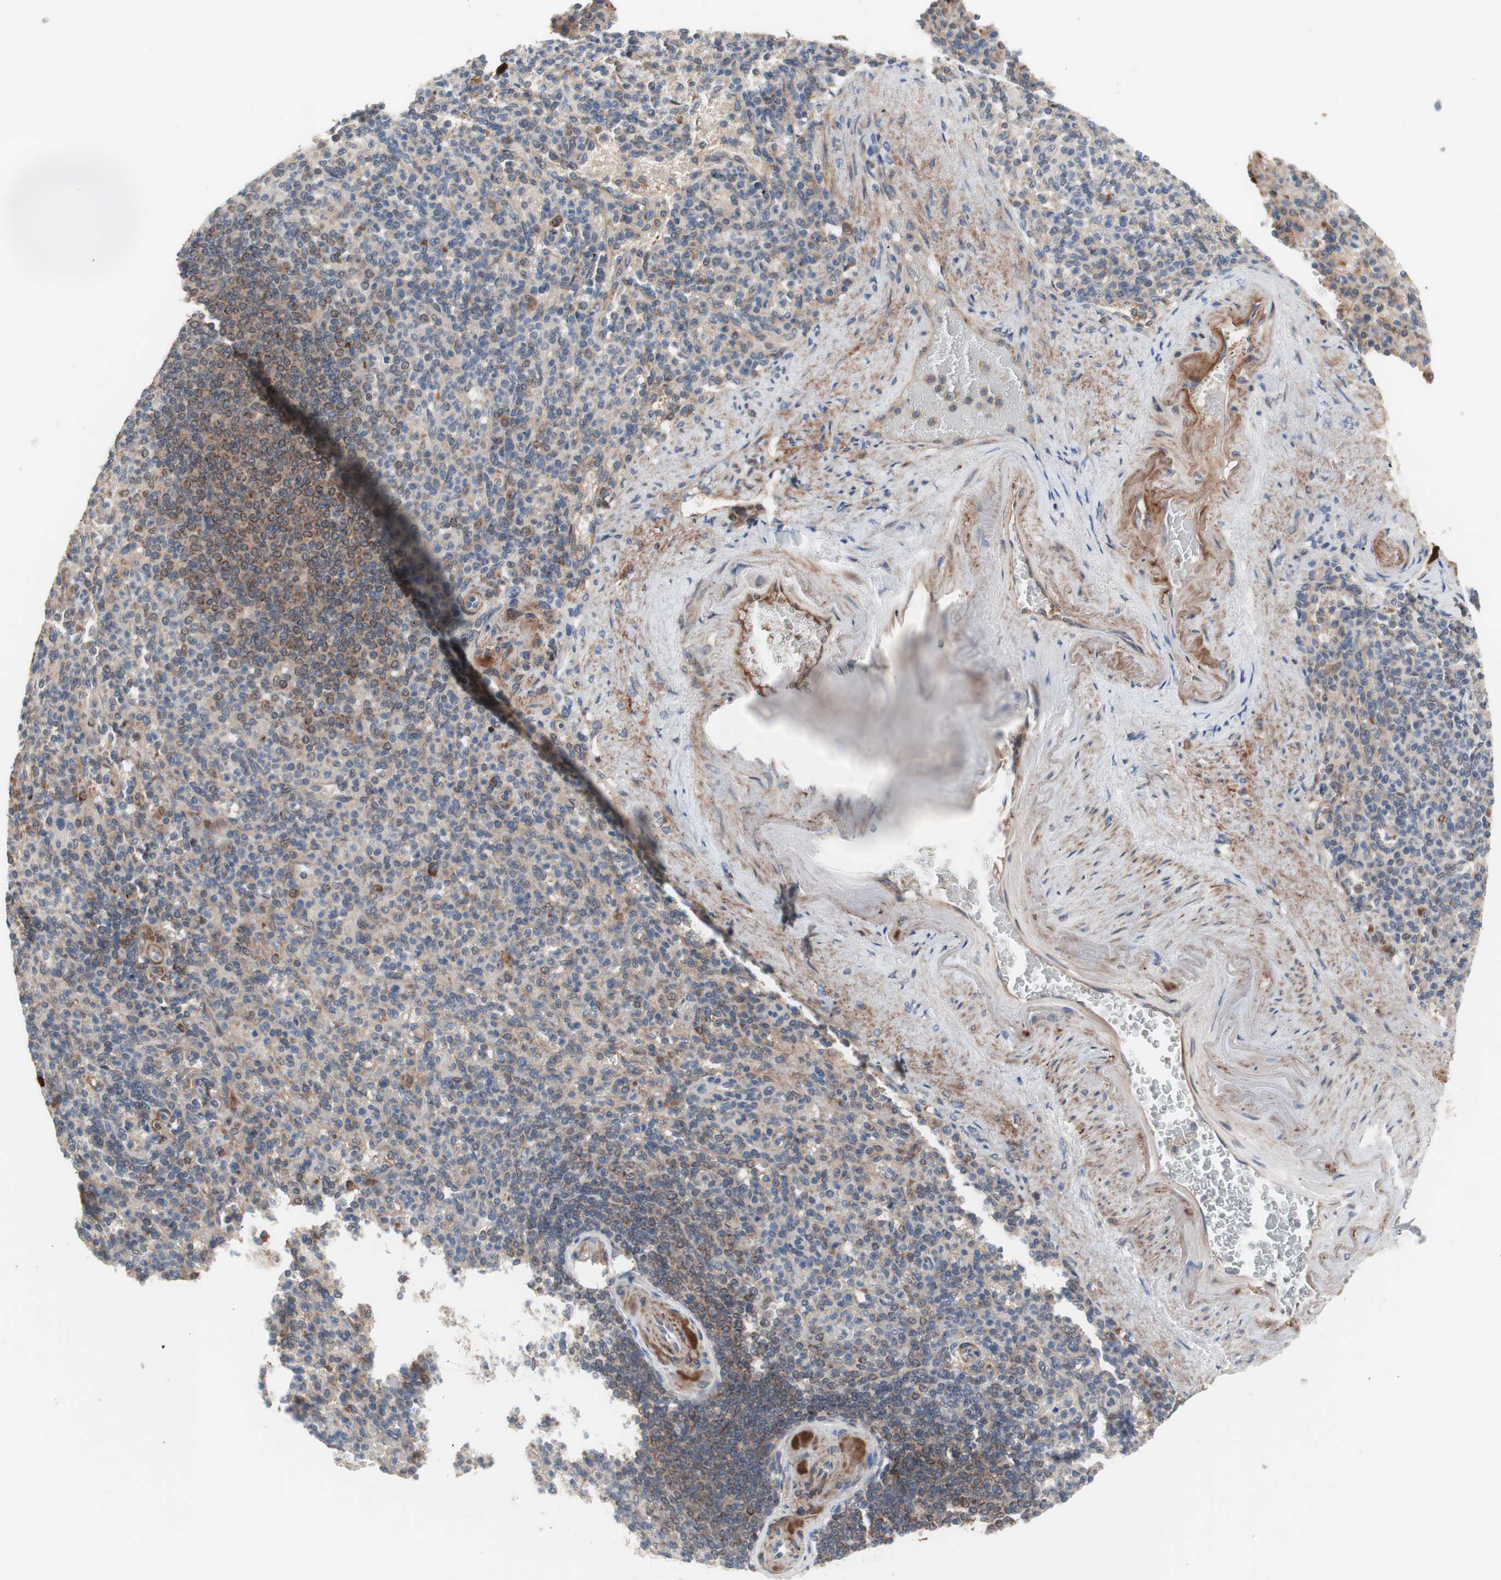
{"staining": {"intensity": "moderate", "quantity": "25%-75%", "location": "cytoplasmic/membranous"}, "tissue": "spleen", "cell_type": "Cells in red pulp", "image_type": "normal", "snomed": [{"axis": "morphology", "description": "Normal tissue, NOS"}, {"axis": "topography", "description": "Spleen"}], "caption": "Protein expression analysis of benign spleen exhibits moderate cytoplasmic/membranous staining in approximately 25%-75% of cells in red pulp. Using DAB (brown) and hematoxylin (blue) stains, captured at high magnification using brightfield microscopy.", "gene": "HMBS", "patient": {"sex": "female", "age": 74}}